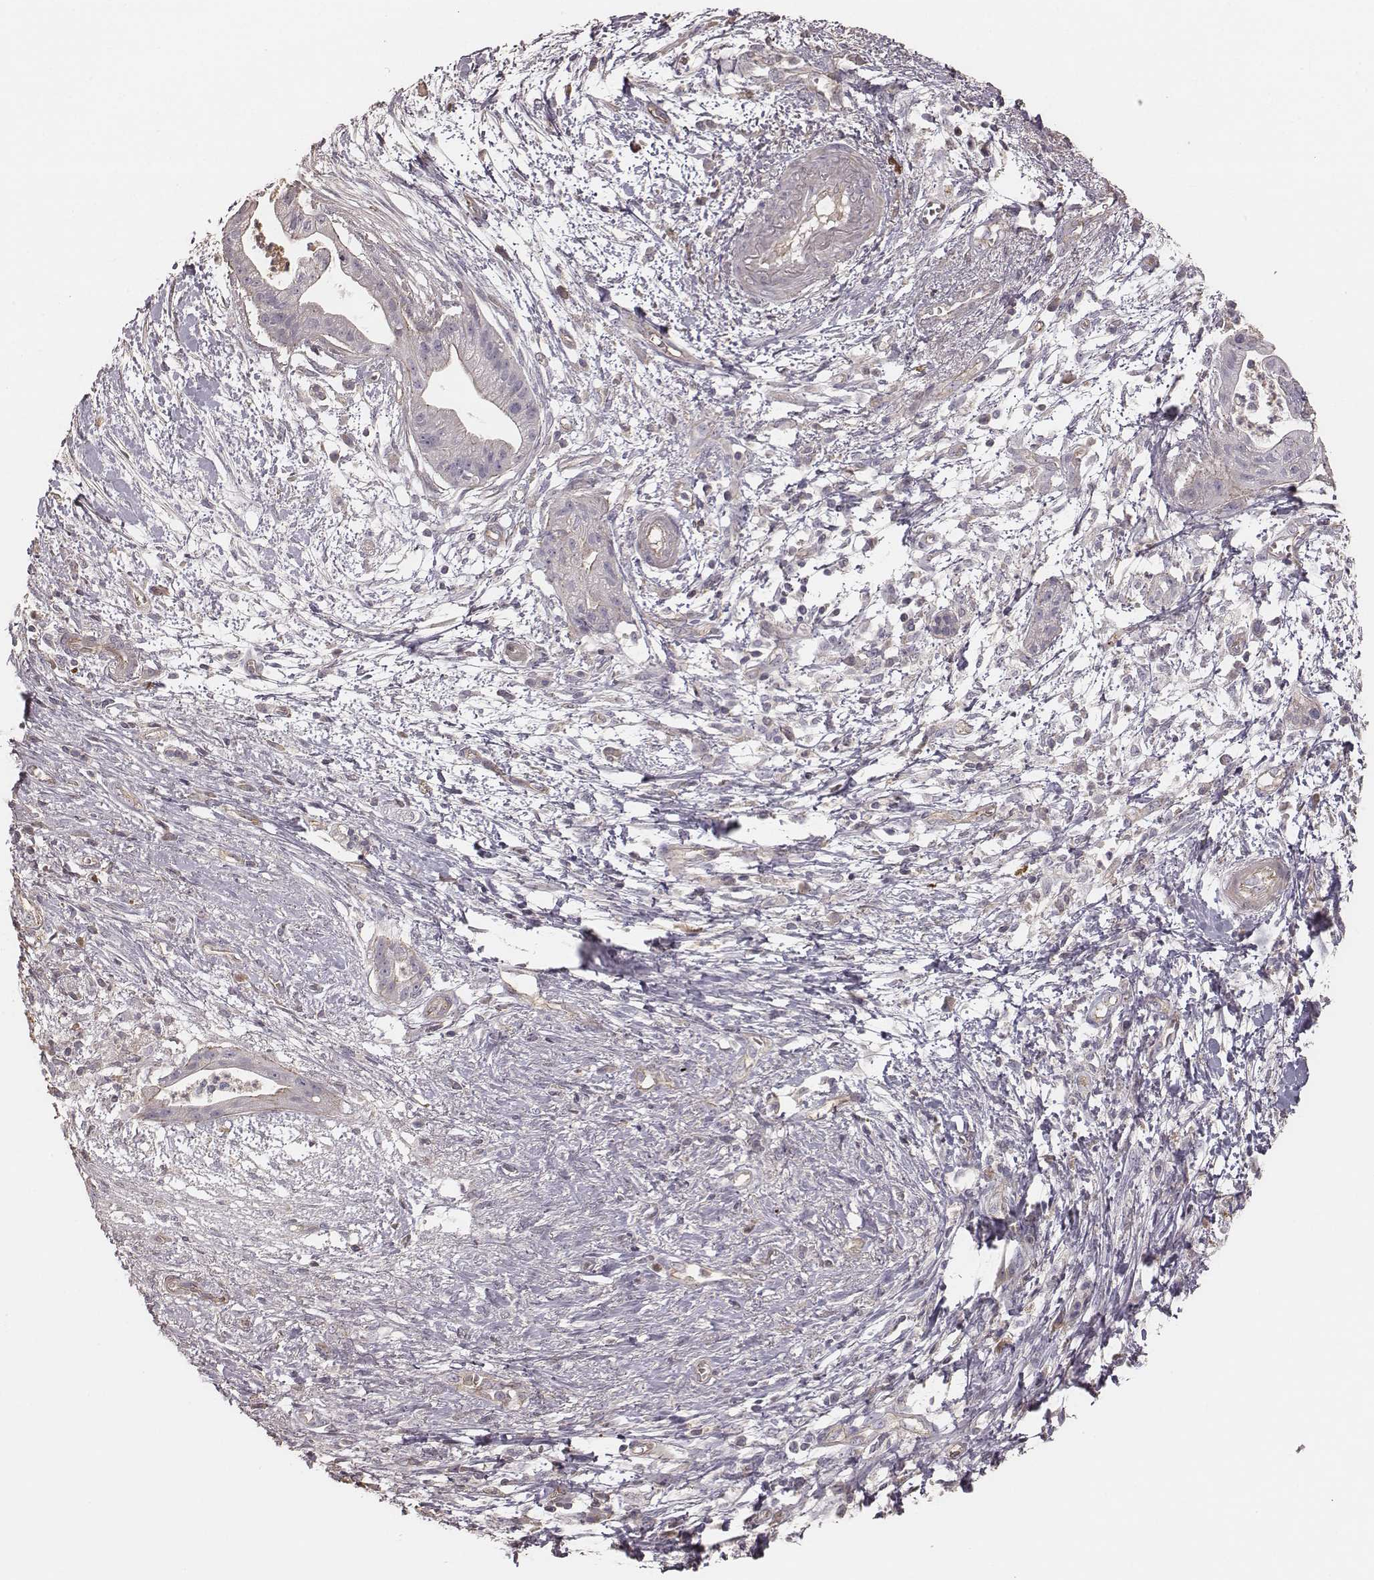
{"staining": {"intensity": "negative", "quantity": "none", "location": "none"}, "tissue": "pancreatic cancer", "cell_type": "Tumor cells", "image_type": "cancer", "snomed": [{"axis": "morphology", "description": "Normal tissue, NOS"}, {"axis": "morphology", "description": "Adenocarcinoma, NOS"}, {"axis": "topography", "description": "Lymph node"}, {"axis": "topography", "description": "Pancreas"}], "caption": "This micrograph is of pancreatic cancer stained with immunohistochemistry to label a protein in brown with the nuclei are counter-stained blue. There is no staining in tumor cells. Nuclei are stained in blue.", "gene": "OTOGL", "patient": {"sex": "female", "age": 58}}